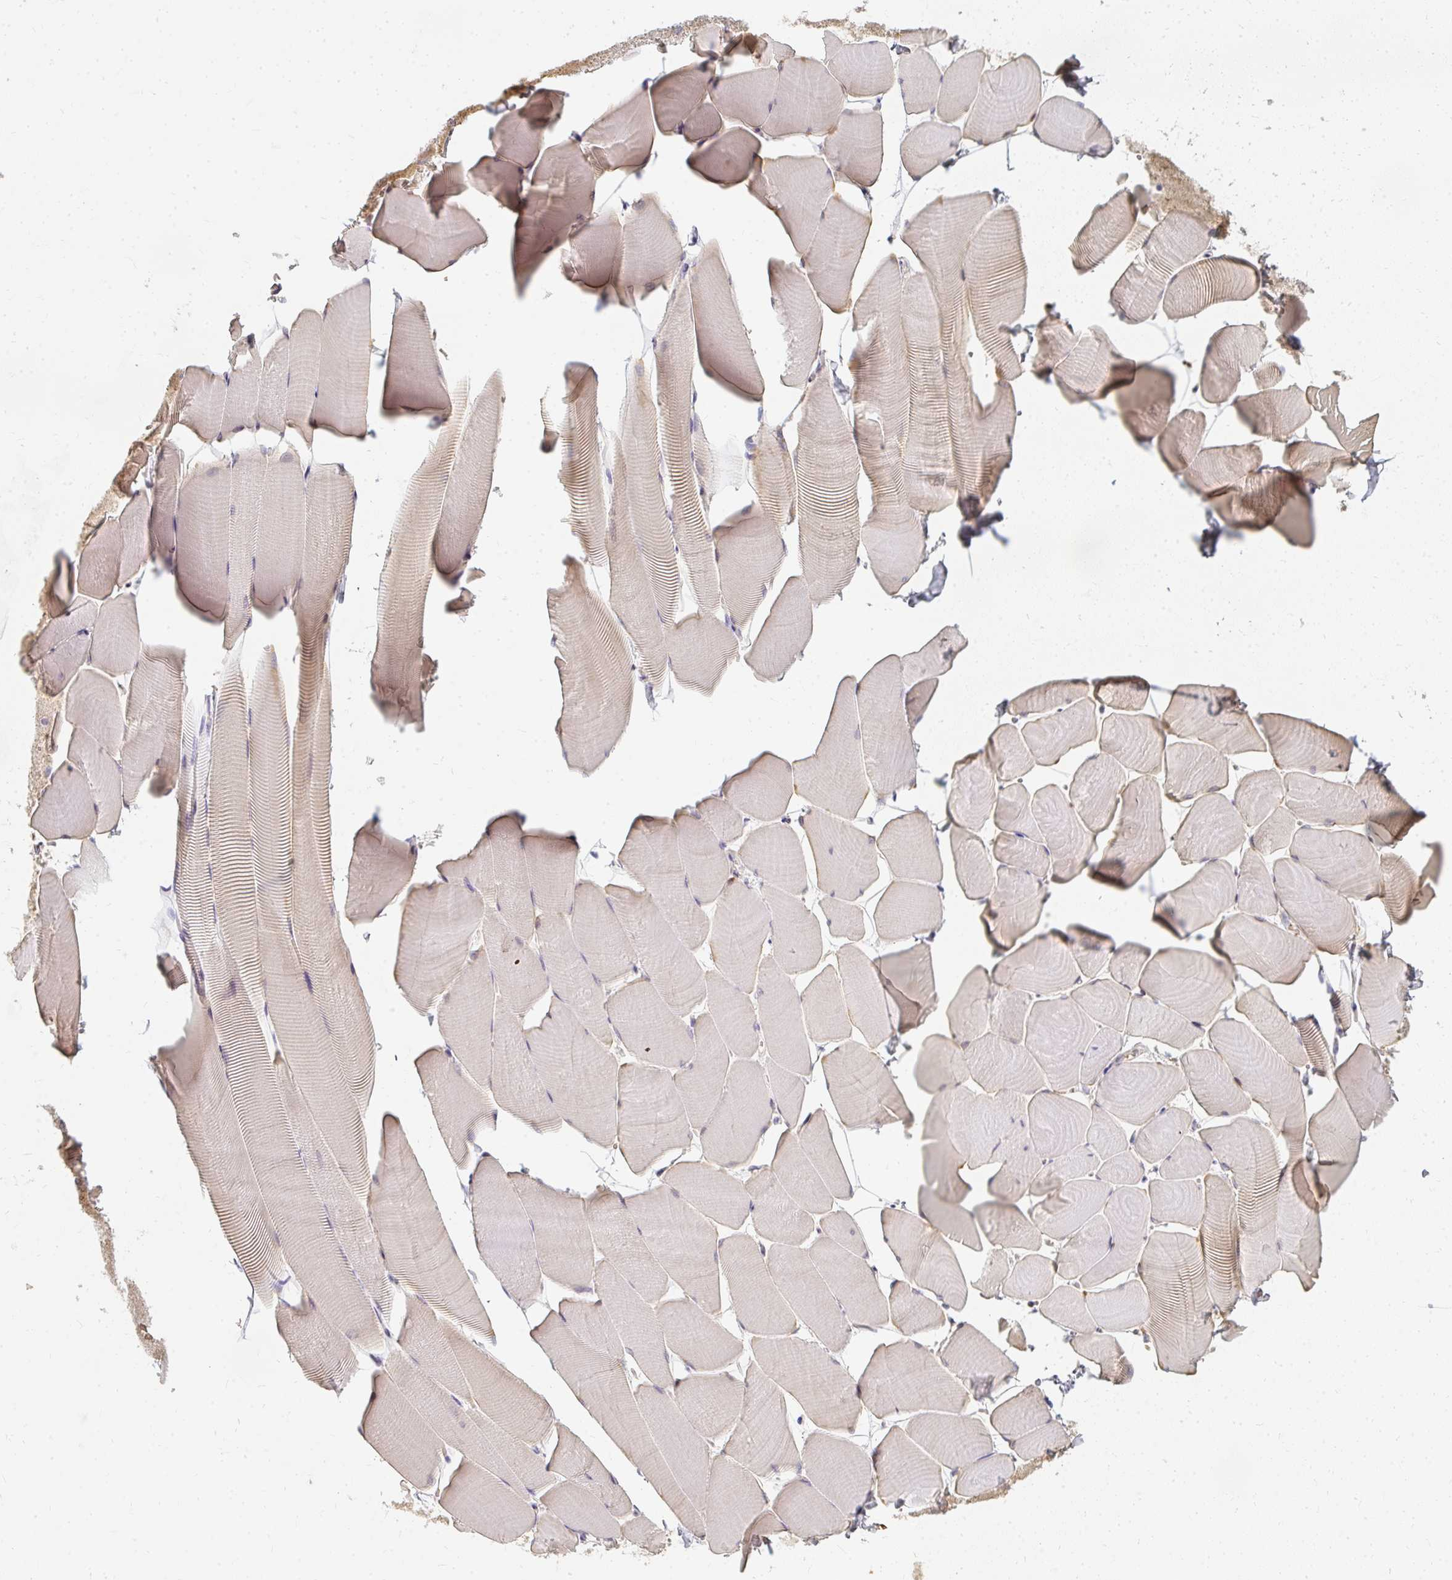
{"staining": {"intensity": "weak", "quantity": "25%-75%", "location": "cytoplasmic/membranous"}, "tissue": "skeletal muscle", "cell_type": "Myocytes", "image_type": "normal", "snomed": [{"axis": "morphology", "description": "Normal tissue, NOS"}, {"axis": "topography", "description": "Skeletal muscle"}], "caption": "Myocytes demonstrate low levels of weak cytoplasmic/membranous staining in about 25%-75% of cells in benign human skeletal muscle. (brown staining indicates protein expression, while blue staining denotes nuclei).", "gene": "CNTRL", "patient": {"sex": "male", "age": 25}}